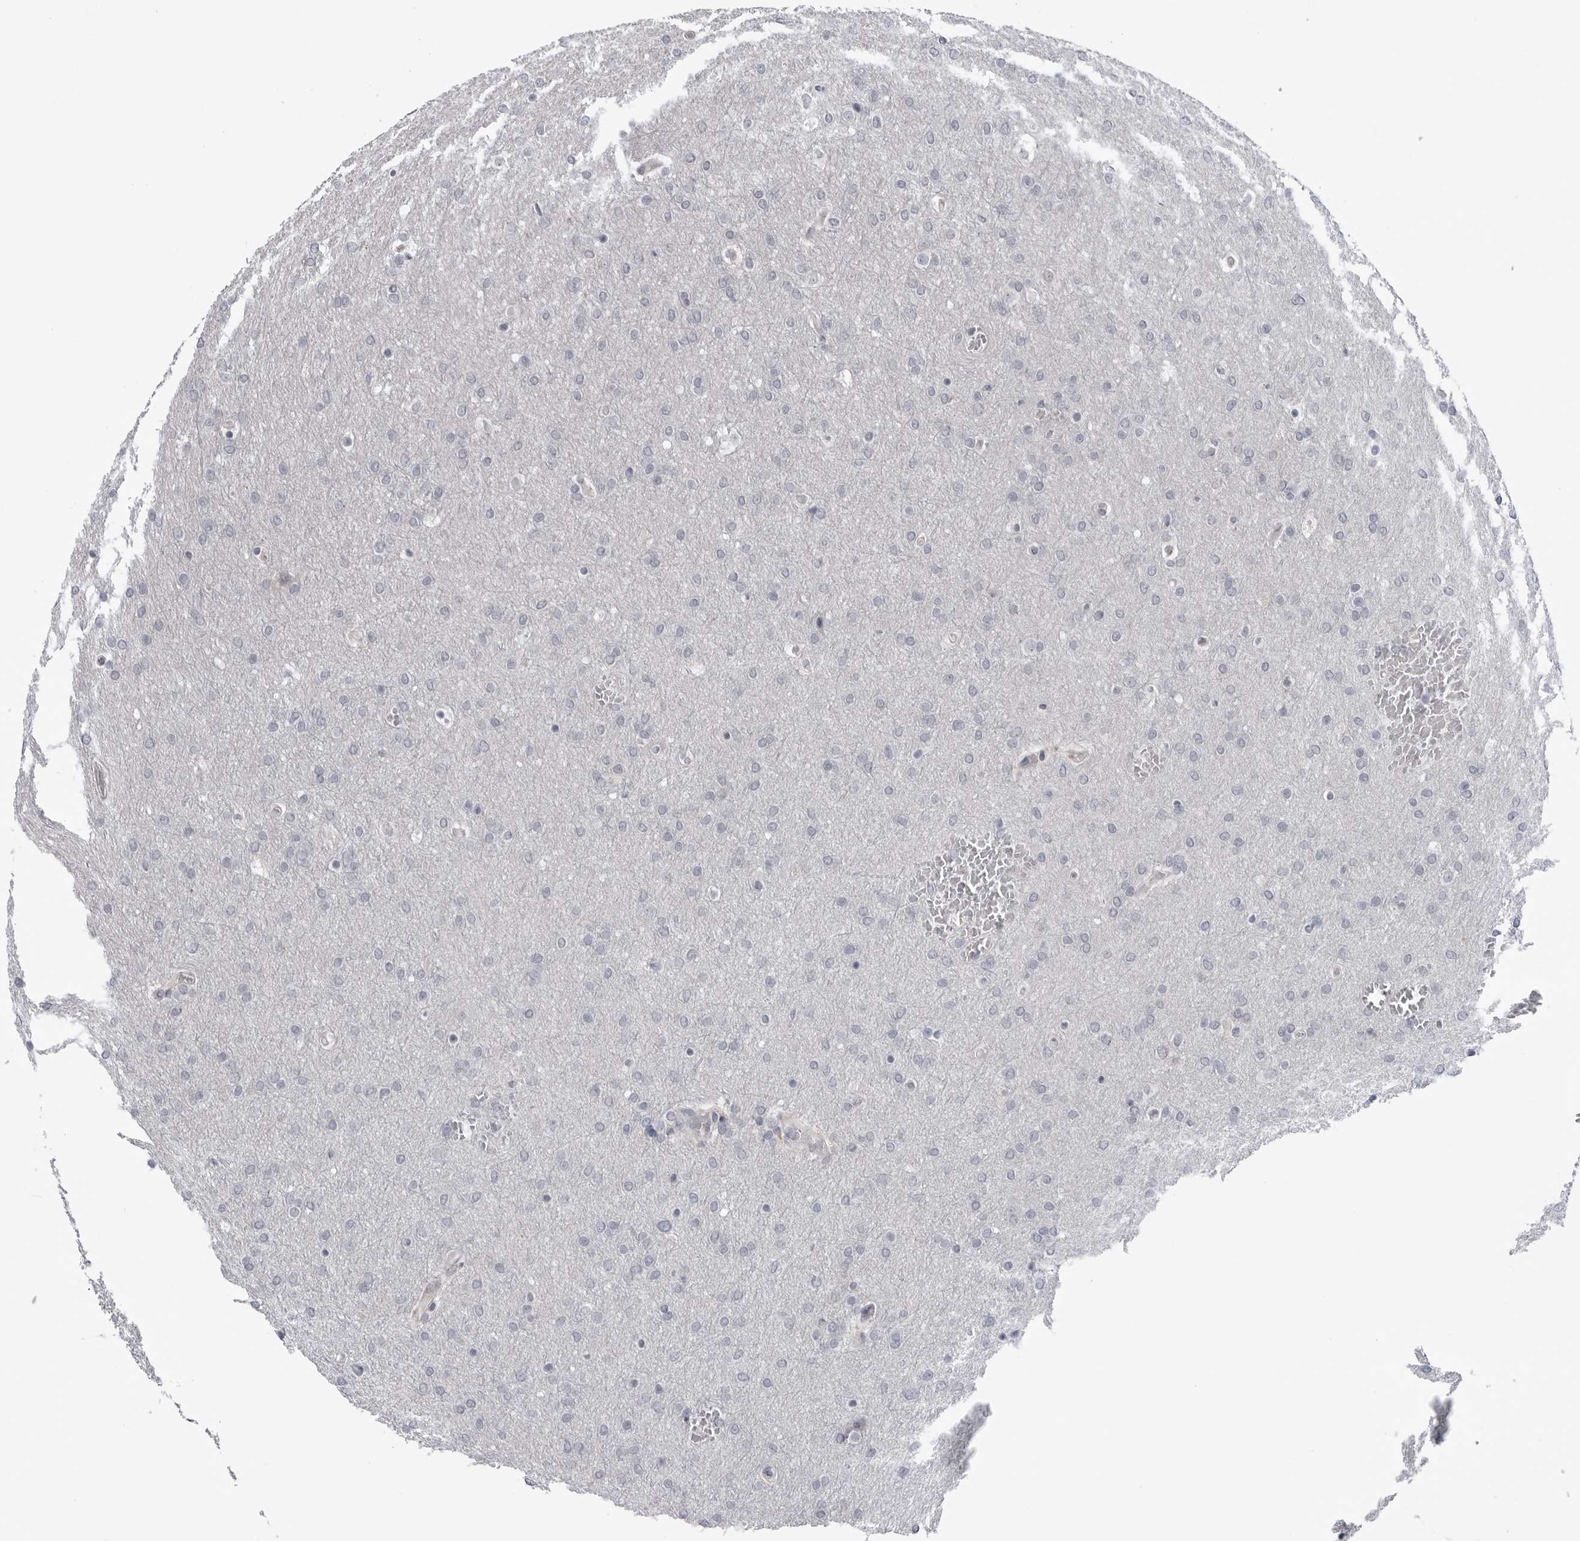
{"staining": {"intensity": "negative", "quantity": "none", "location": "none"}, "tissue": "glioma", "cell_type": "Tumor cells", "image_type": "cancer", "snomed": [{"axis": "morphology", "description": "Glioma, malignant, Low grade"}, {"axis": "topography", "description": "Brain"}], "caption": "Immunohistochemical staining of human glioma reveals no significant staining in tumor cells.", "gene": "LRRC45", "patient": {"sex": "female", "age": 37}}